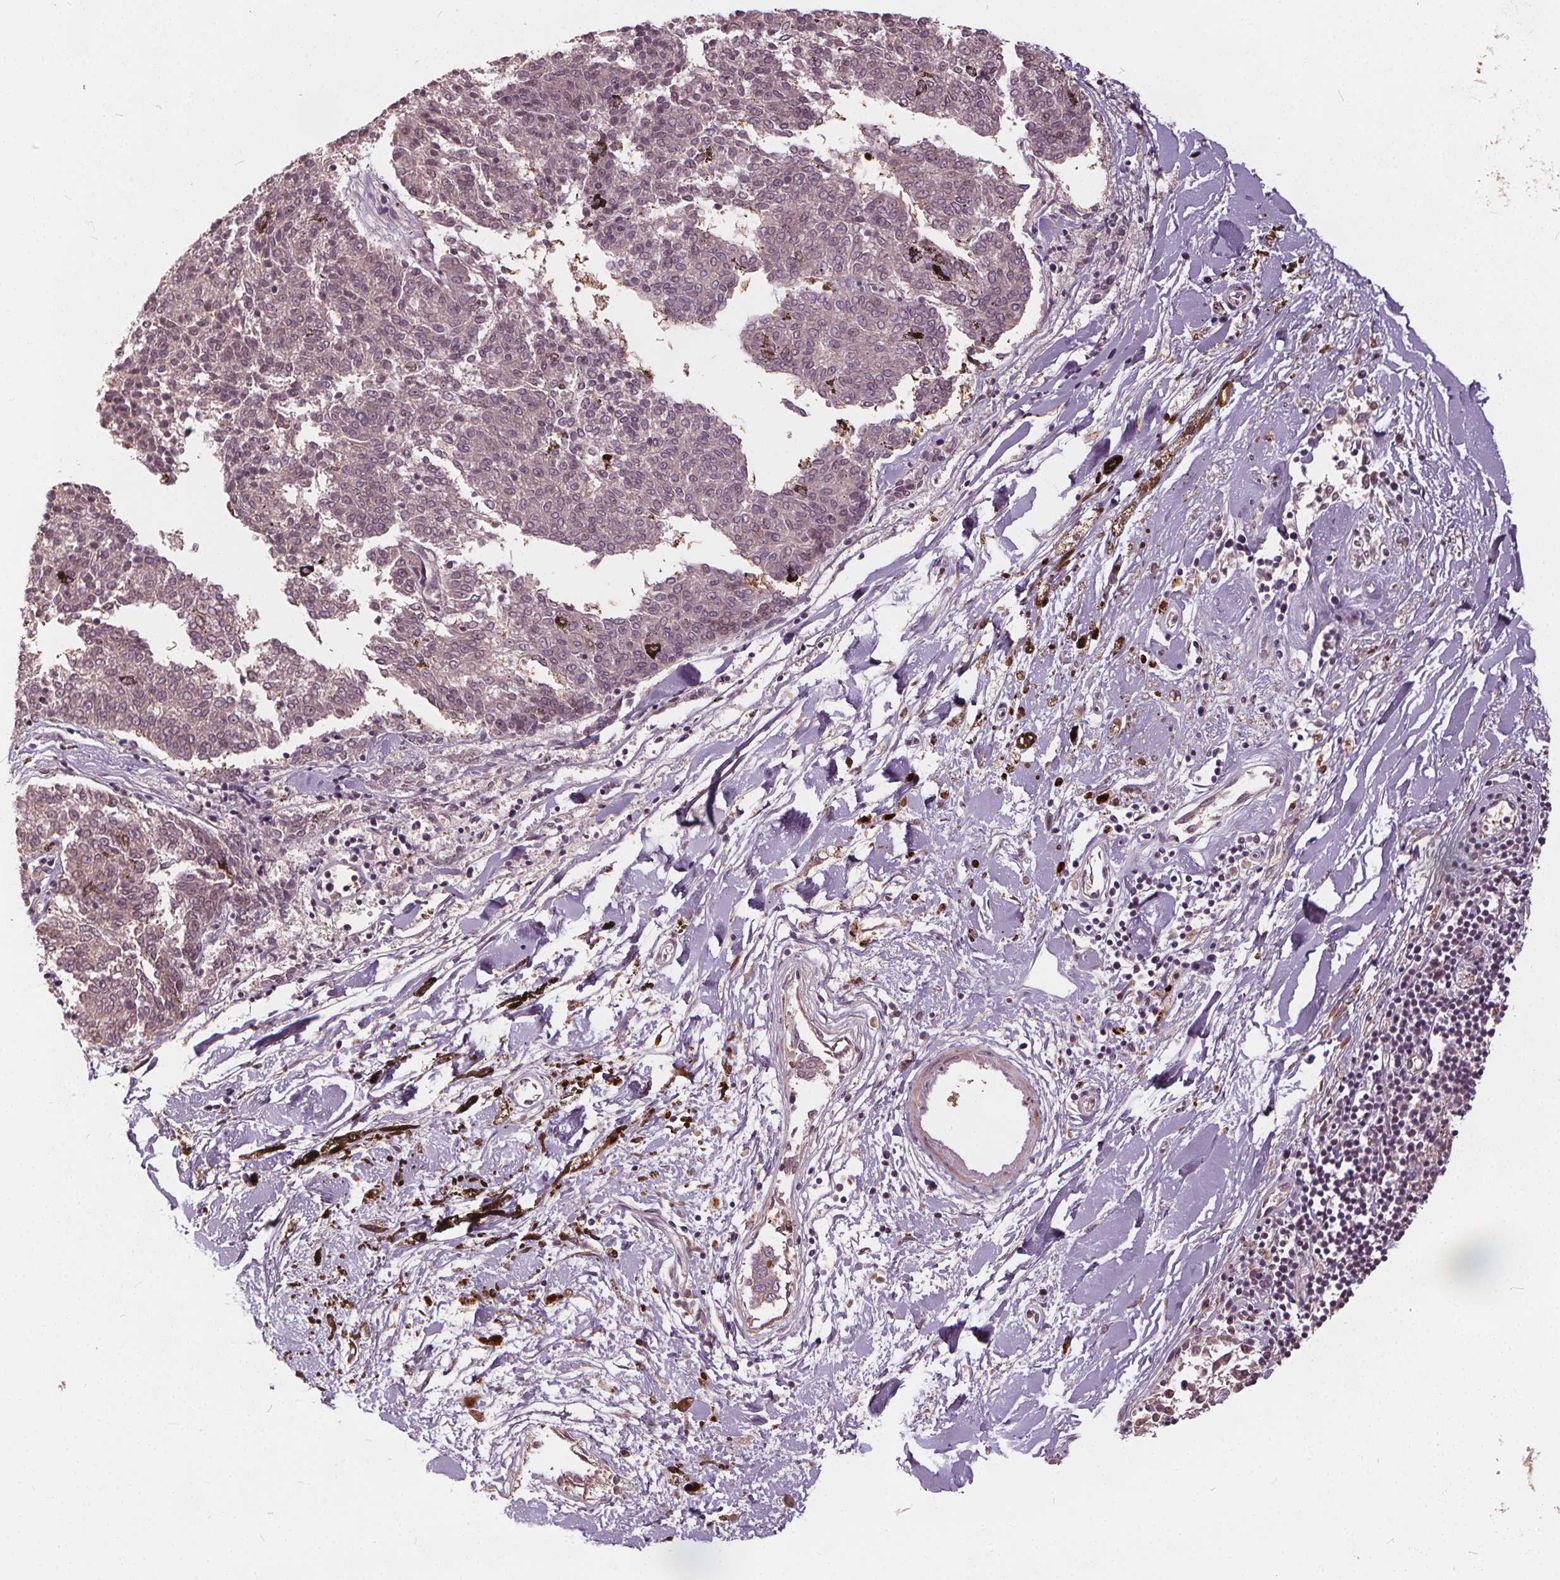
{"staining": {"intensity": "negative", "quantity": "none", "location": "none"}, "tissue": "melanoma", "cell_type": "Tumor cells", "image_type": "cancer", "snomed": [{"axis": "morphology", "description": "Malignant melanoma, NOS"}, {"axis": "topography", "description": "Skin"}], "caption": "Human melanoma stained for a protein using immunohistochemistry reveals no staining in tumor cells.", "gene": "IPO13", "patient": {"sex": "female", "age": 72}}